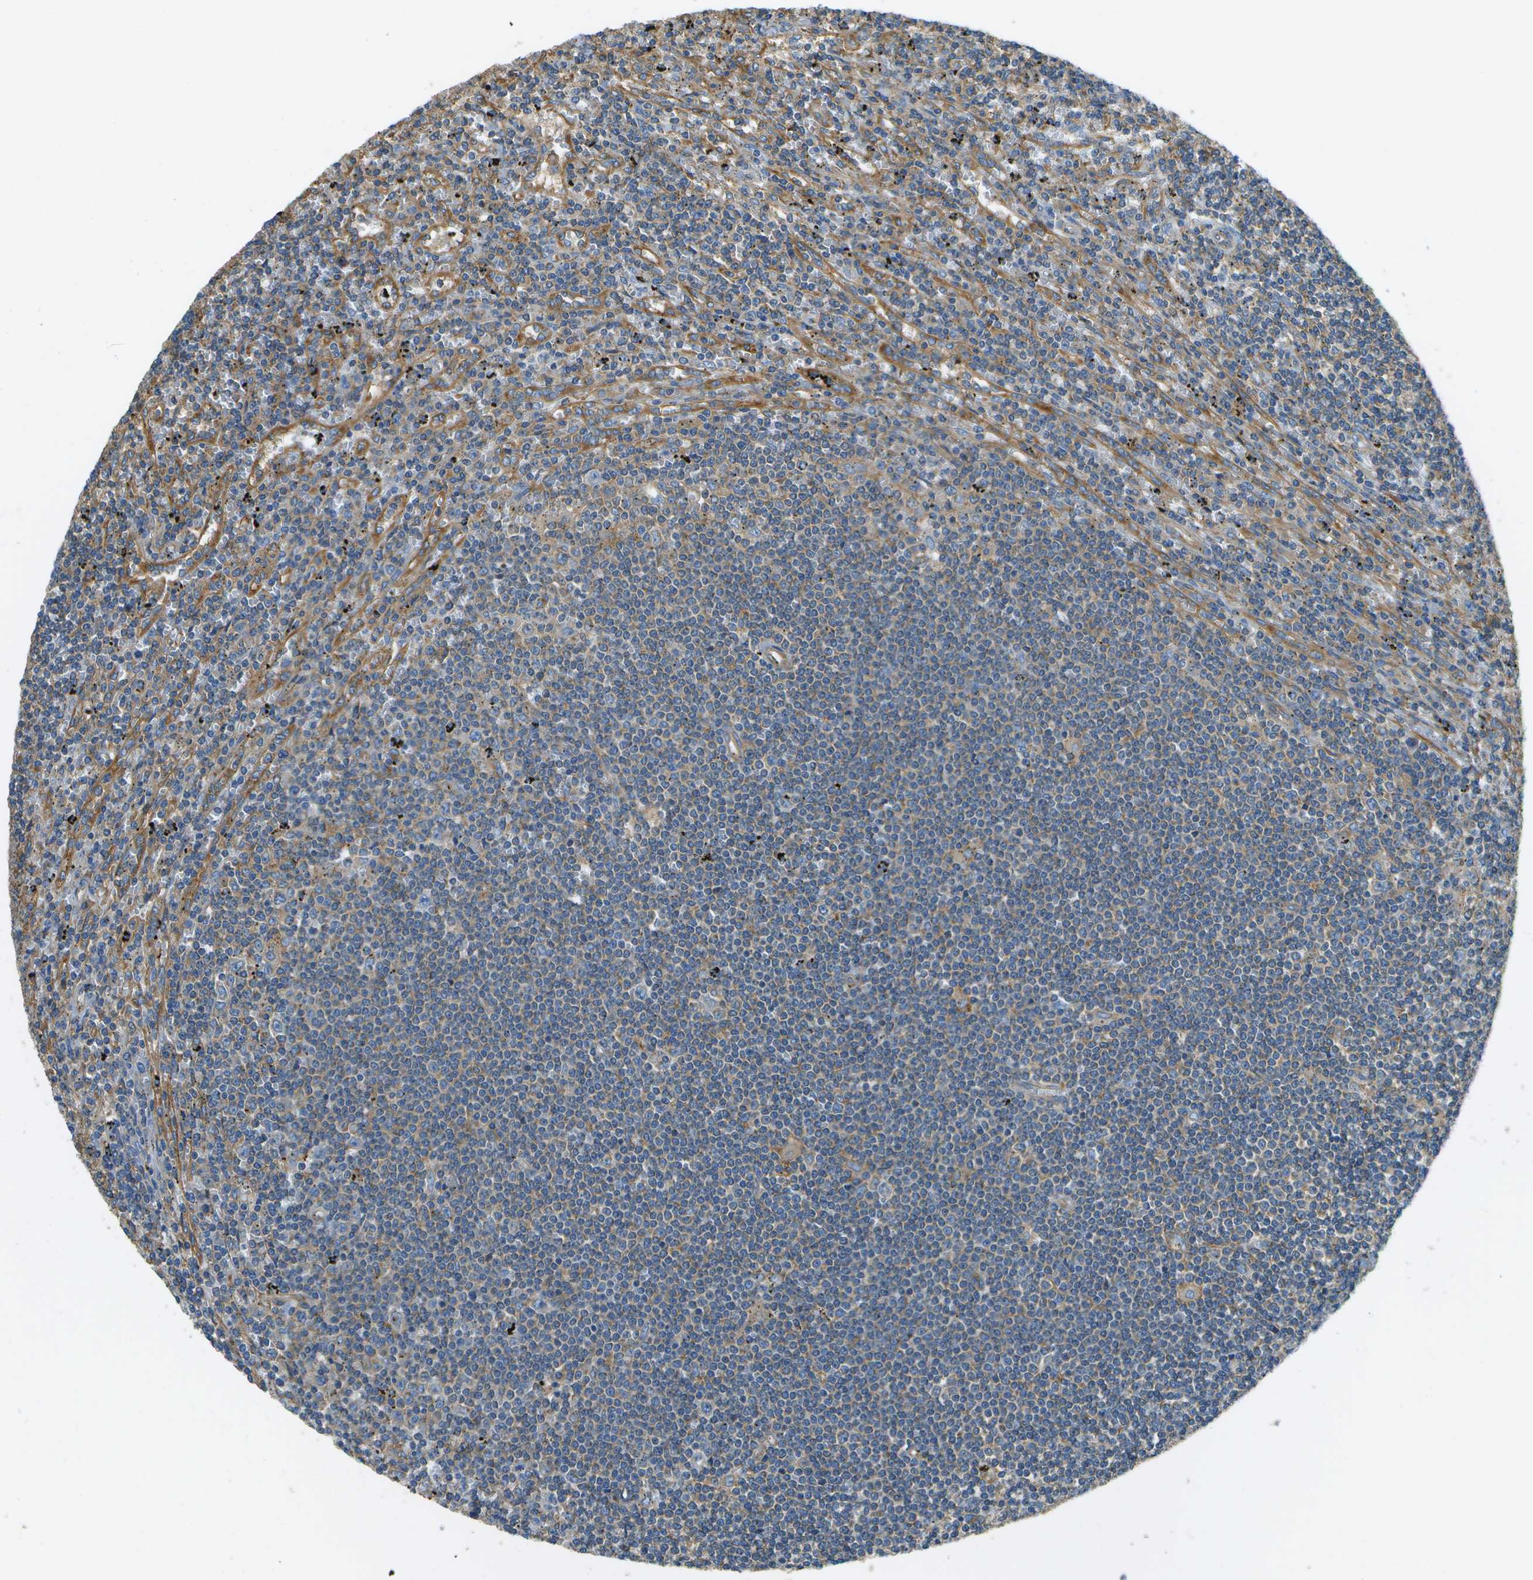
{"staining": {"intensity": "weak", "quantity": "<25%", "location": "cytoplasmic/membranous"}, "tissue": "lymphoma", "cell_type": "Tumor cells", "image_type": "cancer", "snomed": [{"axis": "morphology", "description": "Malignant lymphoma, non-Hodgkin's type, Low grade"}, {"axis": "topography", "description": "Spleen"}], "caption": "Tumor cells show no significant staining in lymphoma. Brightfield microscopy of IHC stained with DAB (3,3'-diaminobenzidine) (brown) and hematoxylin (blue), captured at high magnification.", "gene": "CLTC", "patient": {"sex": "male", "age": 76}}